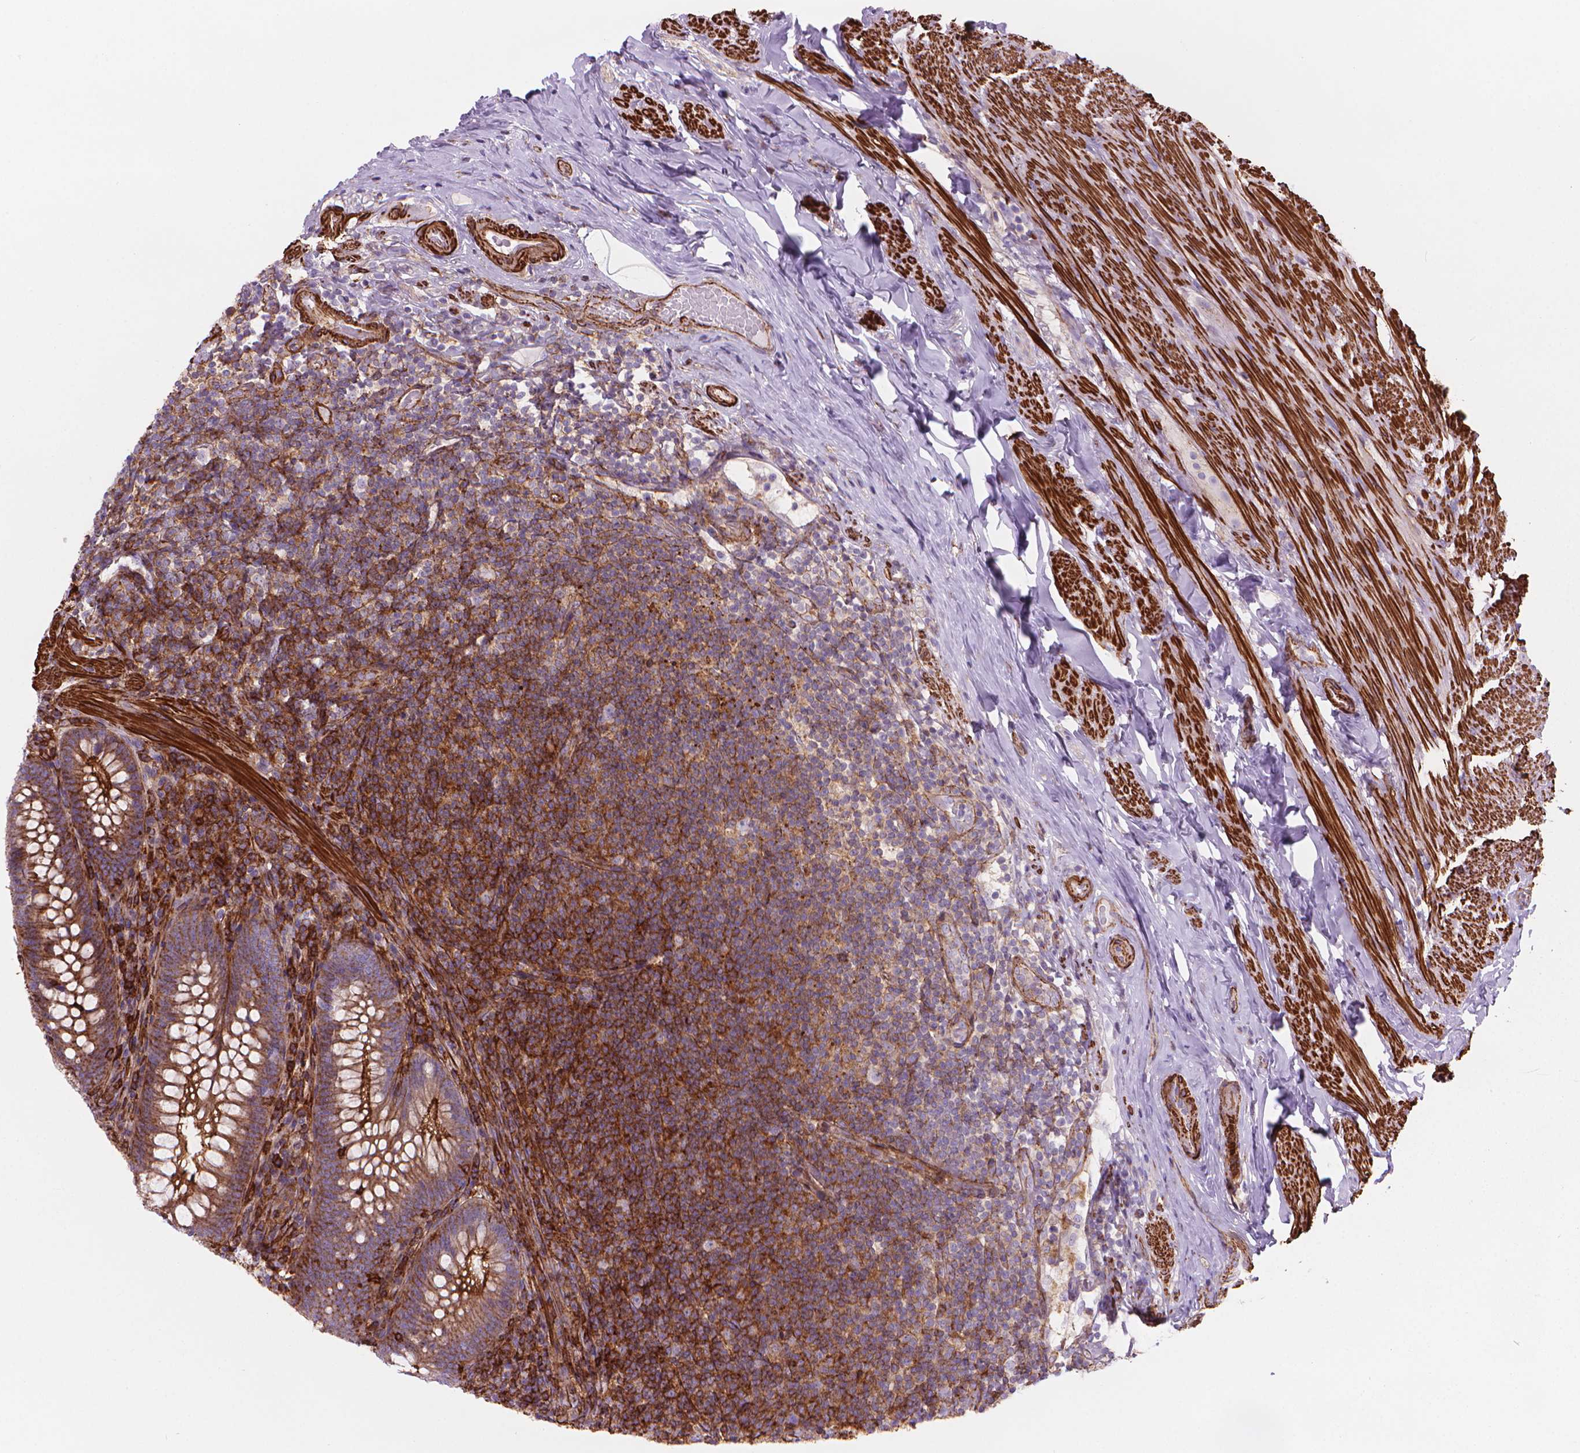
{"staining": {"intensity": "strong", "quantity": "25%-75%", "location": "cytoplasmic/membranous"}, "tissue": "appendix", "cell_type": "Glandular cells", "image_type": "normal", "snomed": [{"axis": "morphology", "description": "Normal tissue, NOS"}, {"axis": "topography", "description": "Appendix"}], "caption": "About 25%-75% of glandular cells in unremarkable appendix reveal strong cytoplasmic/membranous protein positivity as visualized by brown immunohistochemical staining.", "gene": "PATJ", "patient": {"sex": "male", "age": 47}}